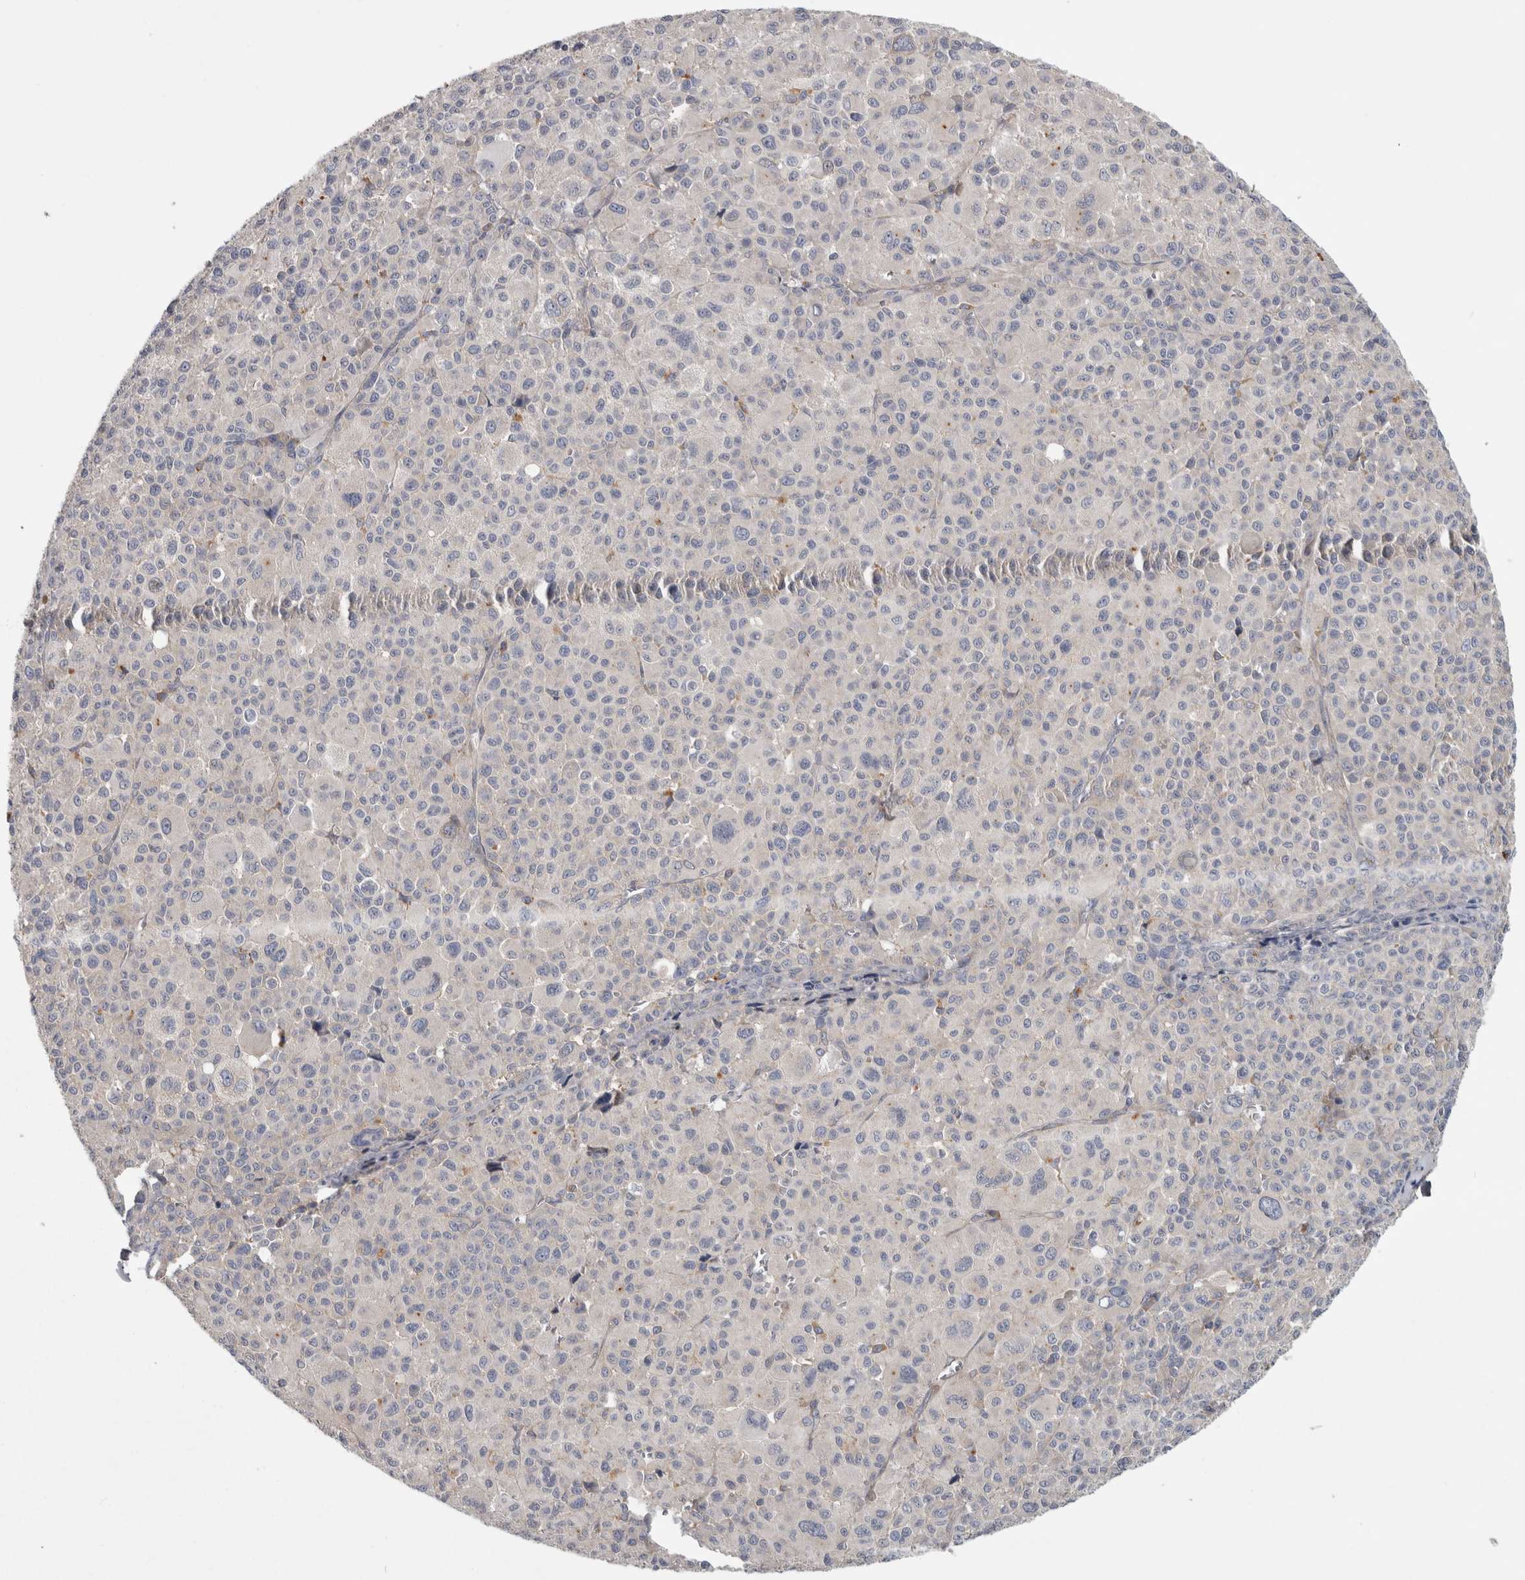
{"staining": {"intensity": "negative", "quantity": "none", "location": "none"}, "tissue": "melanoma", "cell_type": "Tumor cells", "image_type": "cancer", "snomed": [{"axis": "morphology", "description": "Malignant melanoma, Metastatic site"}, {"axis": "topography", "description": "Skin"}], "caption": "IHC of human malignant melanoma (metastatic site) demonstrates no positivity in tumor cells.", "gene": "ATXN2", "patient": {"sex": "female", "age": 74}}